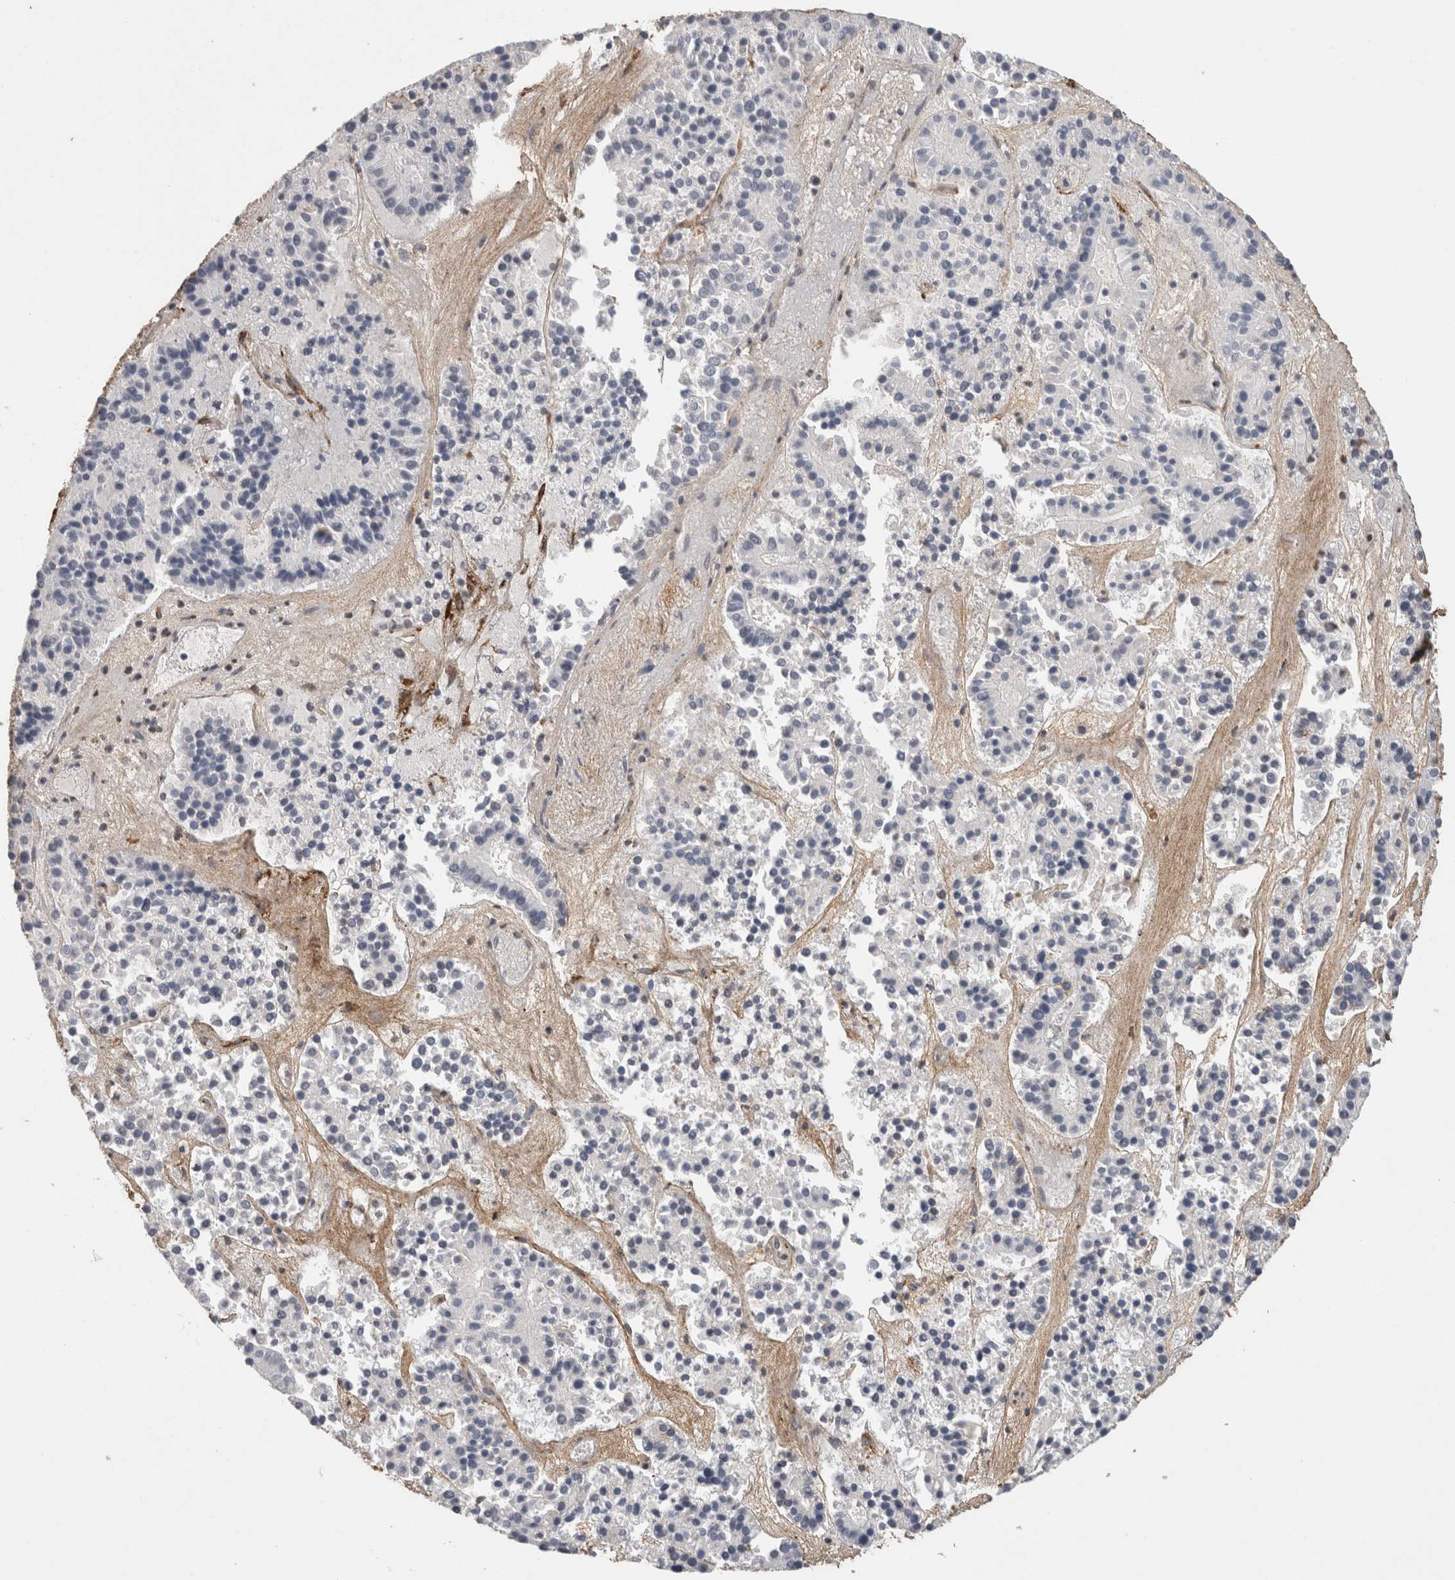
{"staining": {"intensity": "negative", "quantity": "none", "location": "none"}, "tissue": "pancreatic cancer", "cell_type": "Tumor cells", "image_type": "cancer", "snomed": [{"axis": "morphology", "description": "Adenocarcinoma, NOS"}, {"axis": "topography", "description": "Pancreas"}], "caption": "The micrograph displays no staining of tumor cells in adenocarcinoma (pancreatic). The staining was performed using DAB (3,3'-diaminobenzidine) to visualize the protein expression in brown, while the nuclei were stained in blue with hematoxylin (Magnification: 20x).", "gene": "C1QTNF5", "patient": {"sex": "male", "age": 50}}